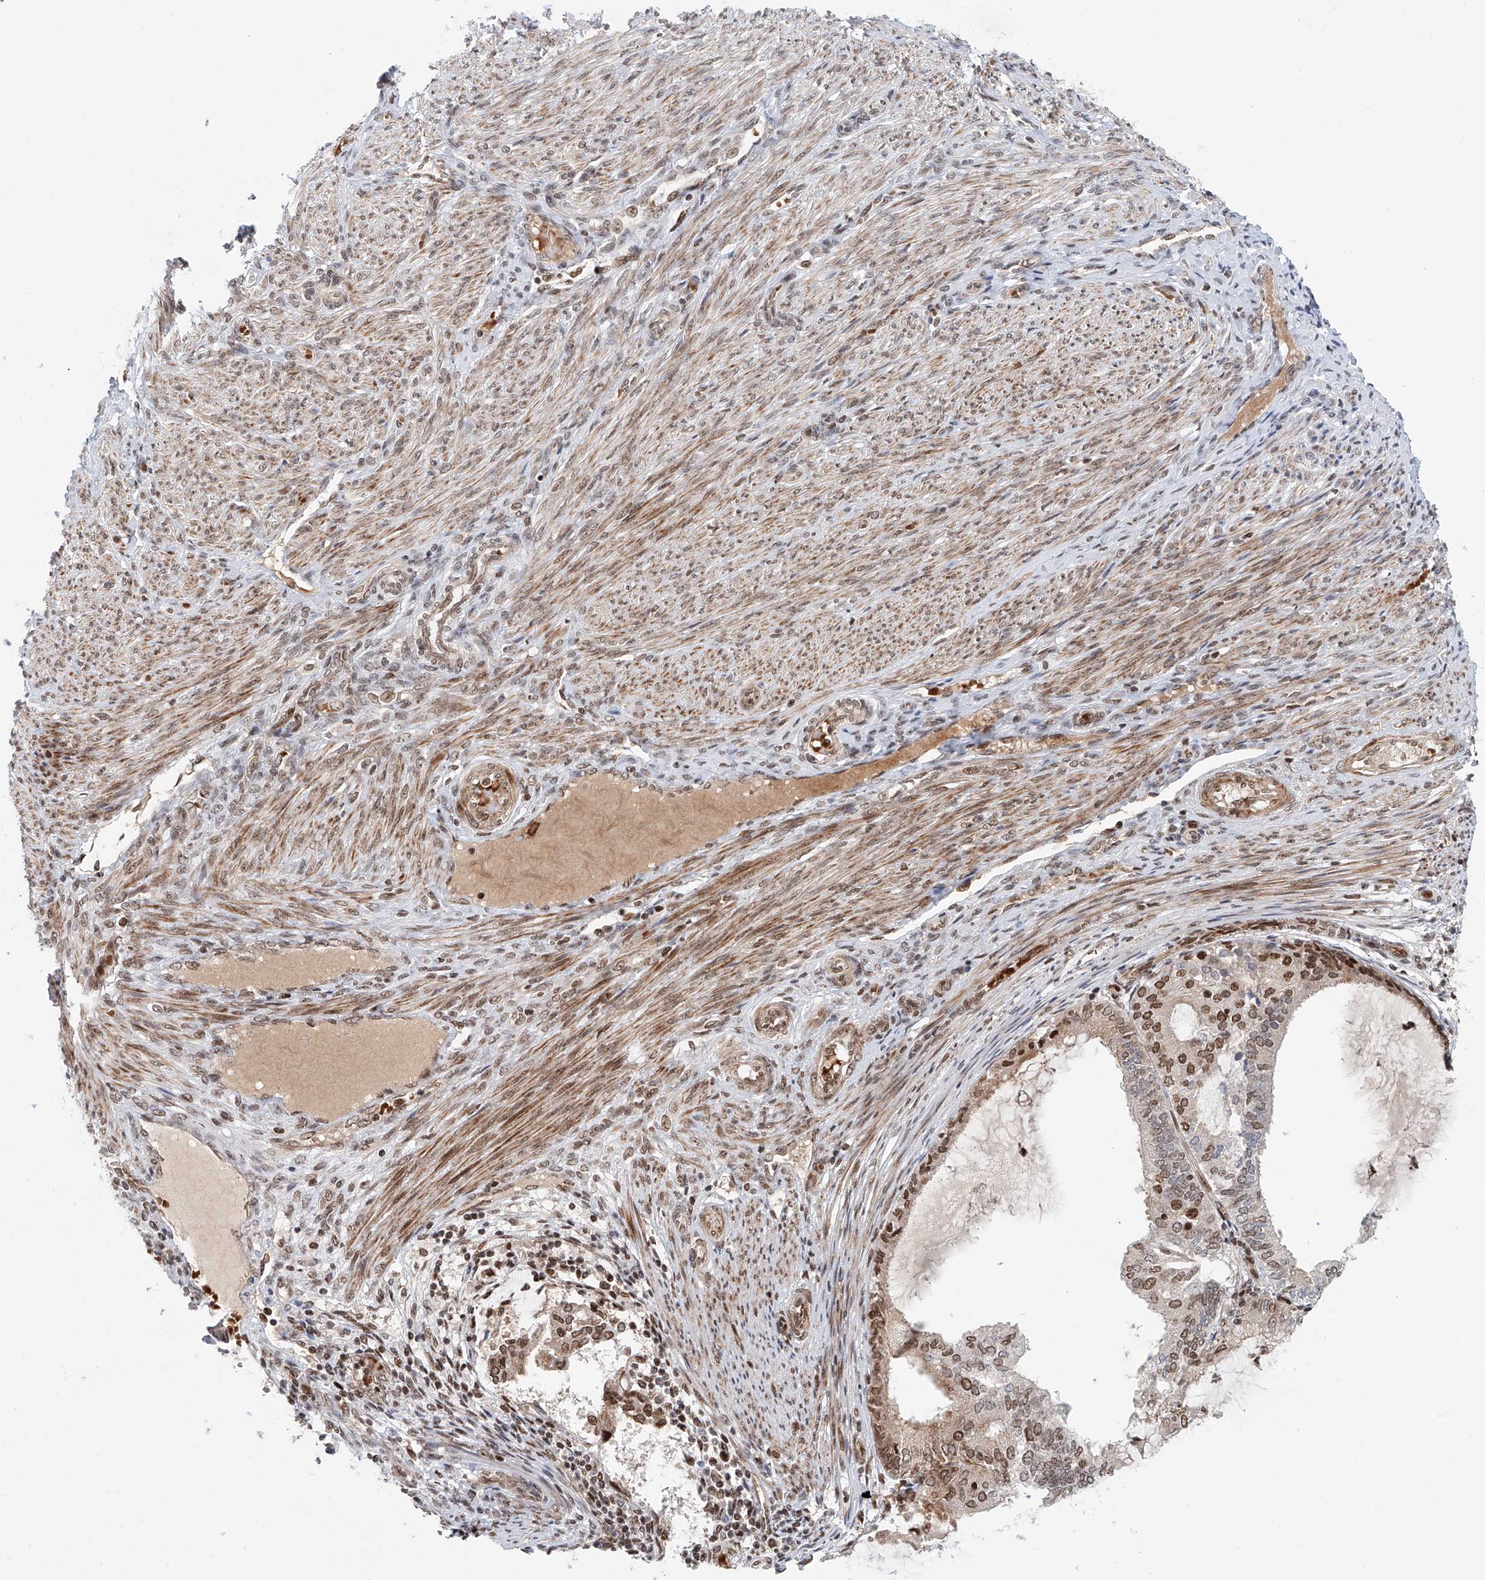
{"staining": {"intensity": "moderate", "quantity": ">75%", "location": "cytoplasmic/membranous,nuclear"}, "tissue": "endometrial cancer", "cell_type": "Tumor cells", "image_type": "cancer", "snomed": [{"axis": "morphology", "description": "Adenocarcinoma, NOS"}, {"axis": "topography", "description": "Endometrium"}], "caption": "Adenocarcinoma (endometrial) stained with IHC demonstrates moderate cytoplasmic/membranous and nuclear expression in approximately >75% of tumor cells.", "gene": "ZNF470", "patient": {"sex": "female", "age": 81}}